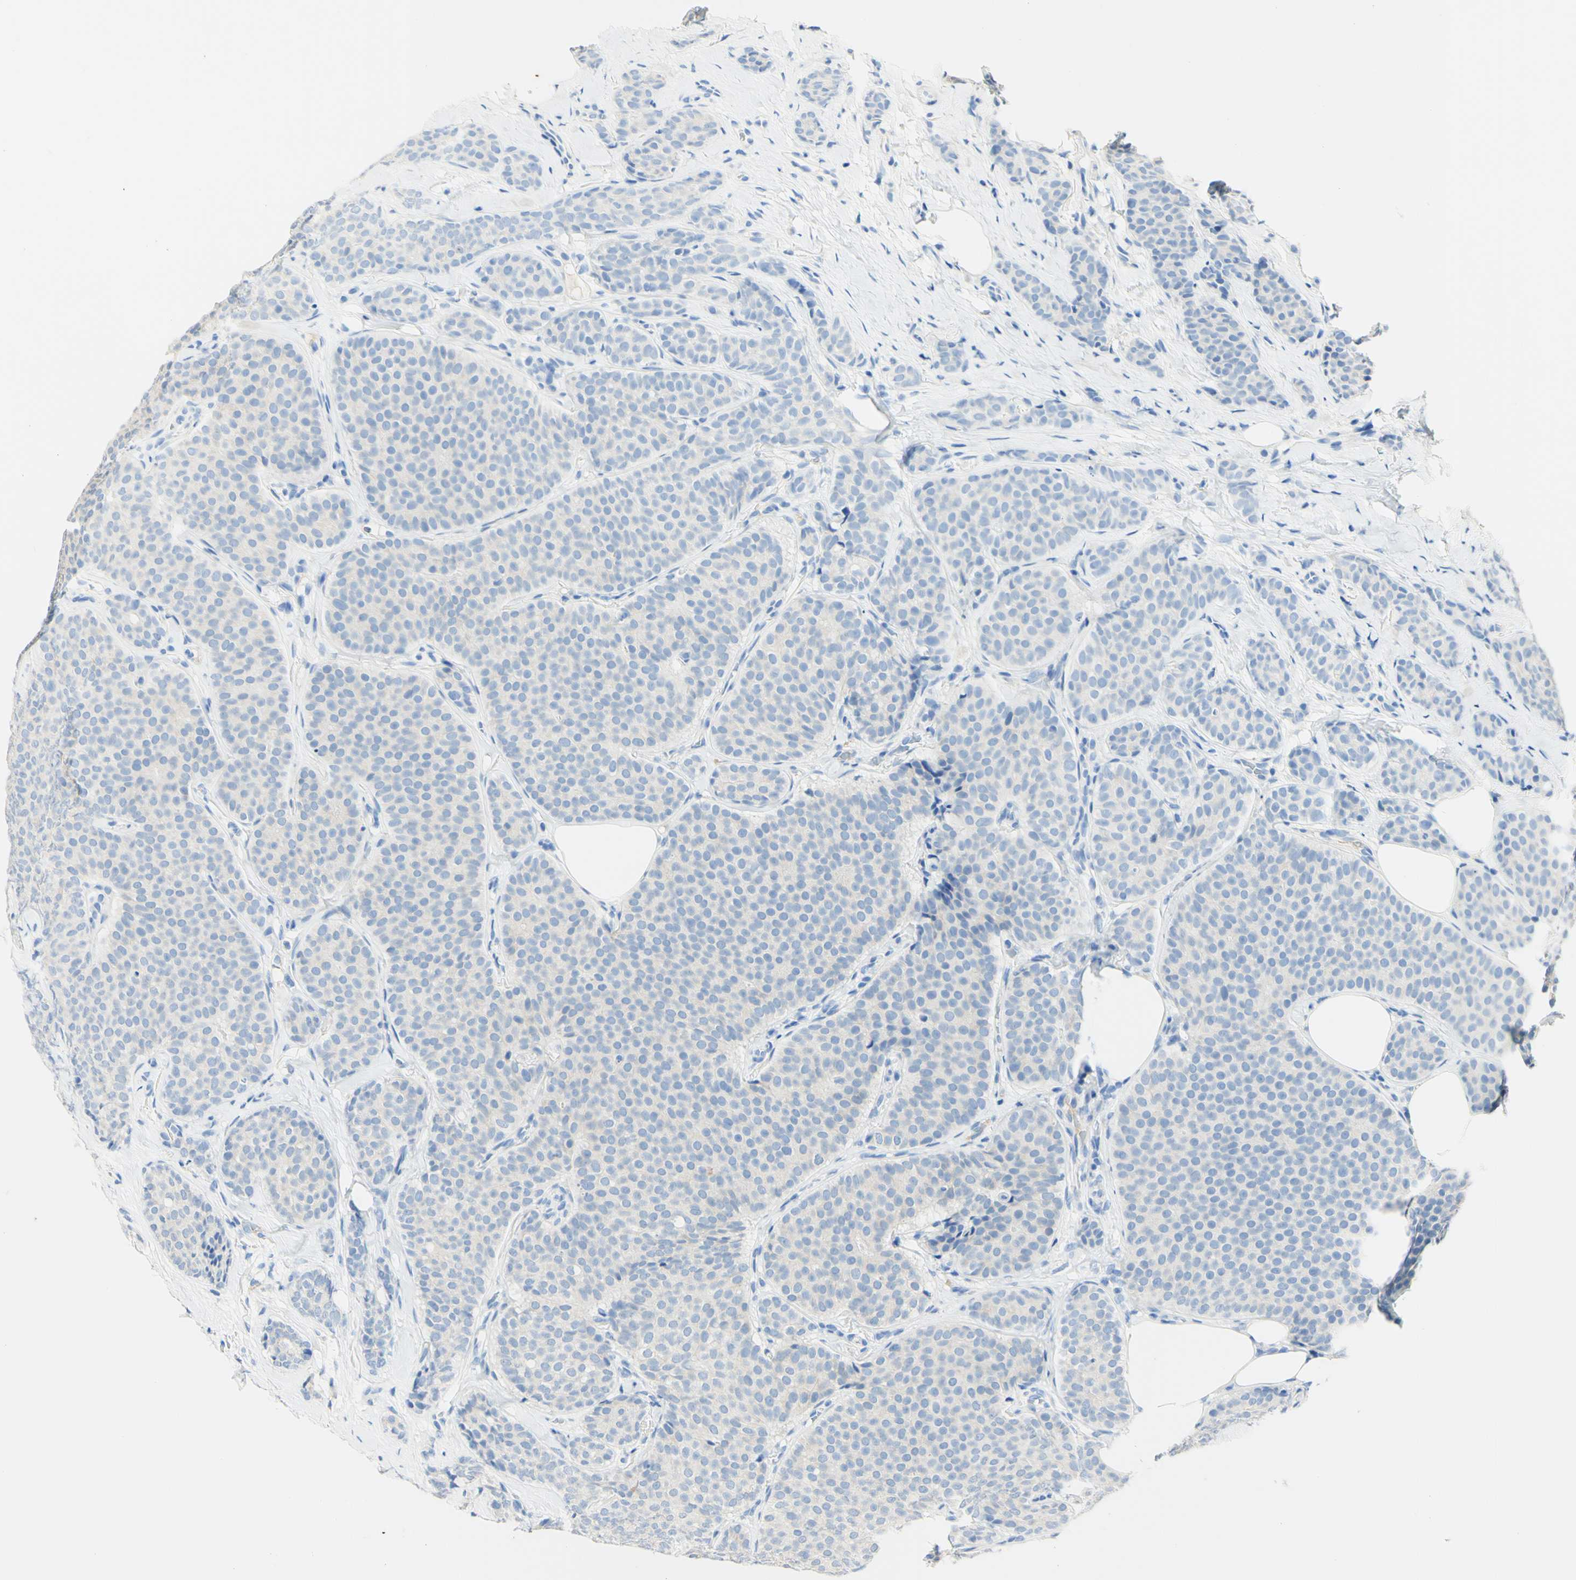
{"staining": {"intensity": "negative", "quantity": "none", "location": "none"}, "tissue": "breast cancer", "cell_type": "Tumor cells", "image_type": "cancer", "snomed": [{"axis": "morphology", "description": "Lobular carcinoma"}, {"axis": "topography", "description": "Skin"}, {"axis": "topography", "description": "Breast"}], "caption": "Human breast lobular carcinoma stained for a protein using immunohistochemistry (IHC) shows no staining in tumor cells.", "gene": "PIGR", "patient": {"sex": "female", "age": 46}}